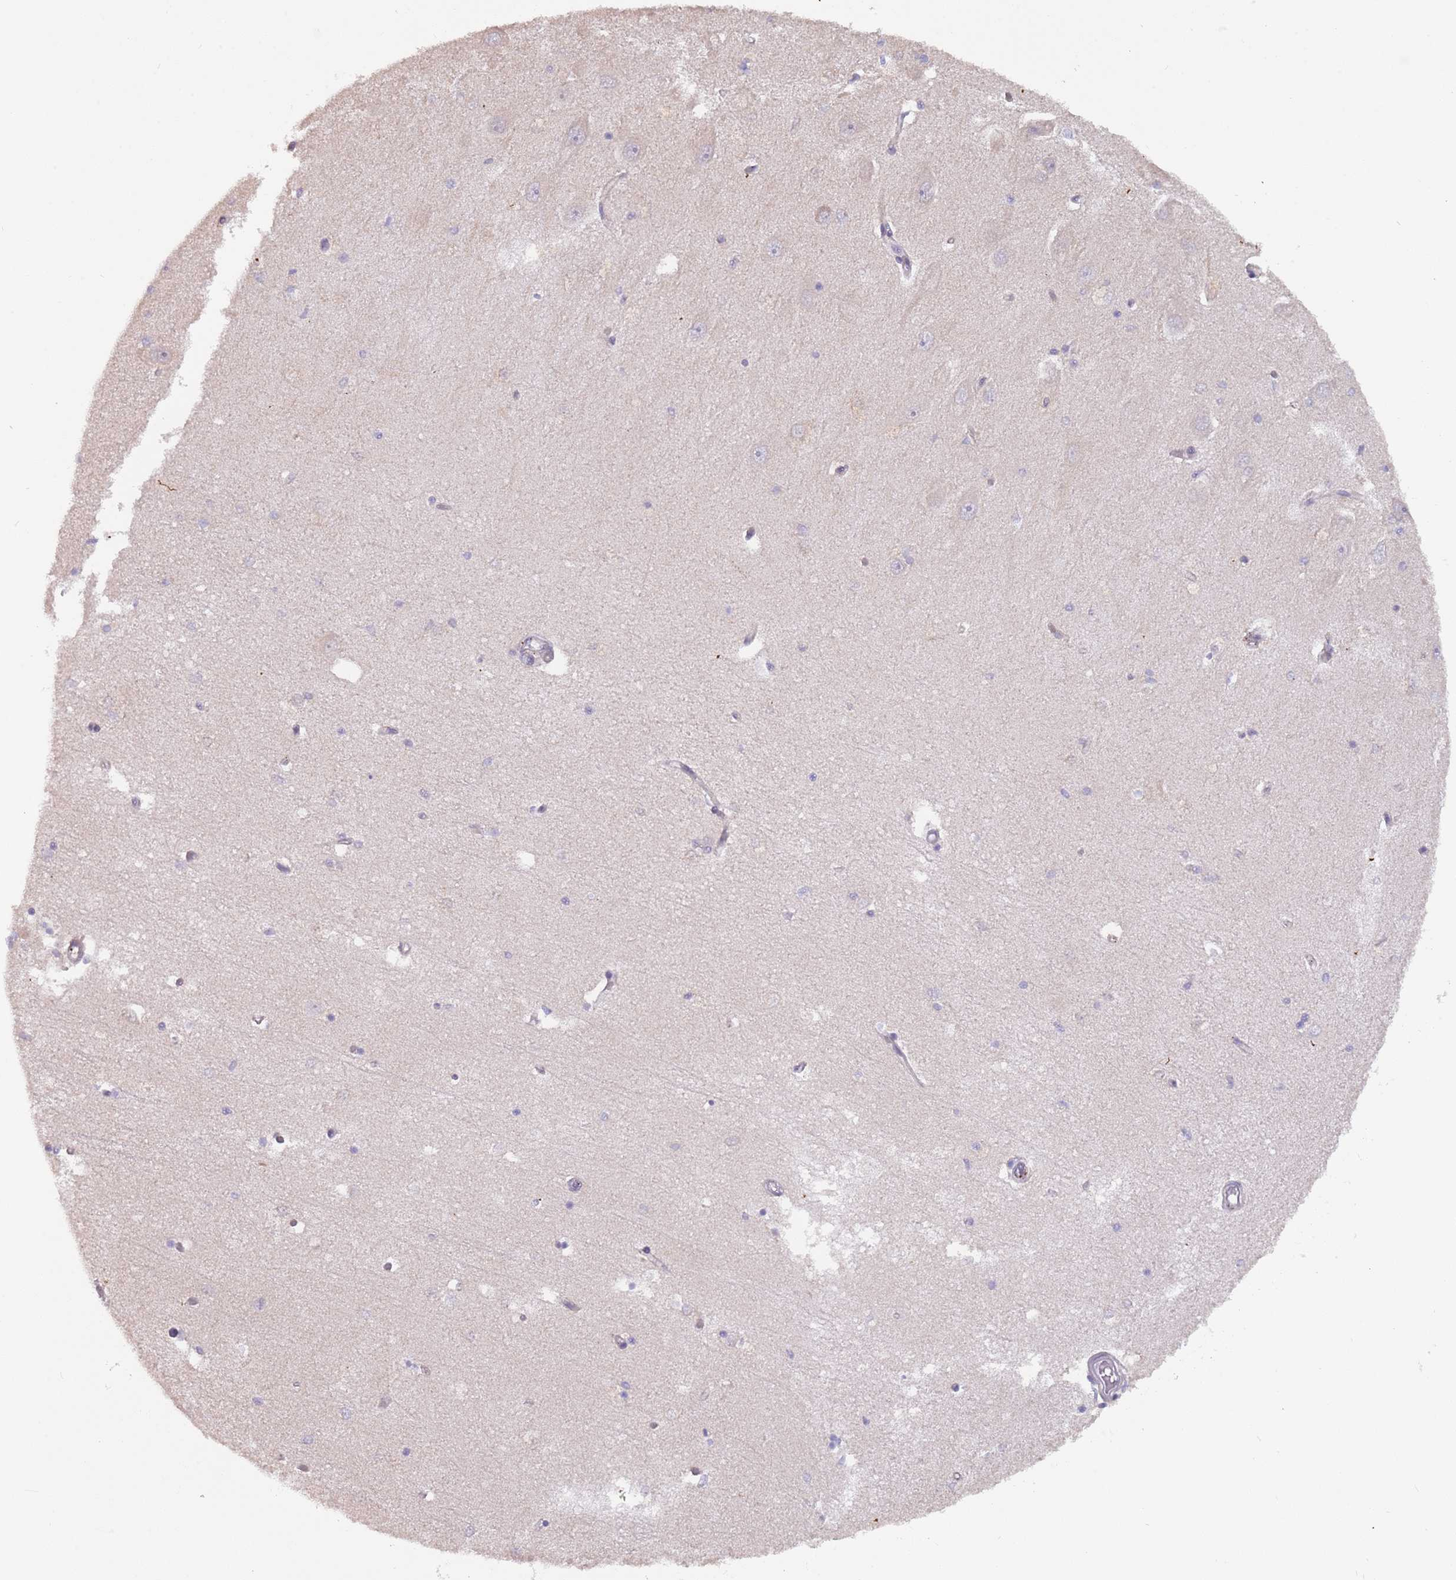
{"staining": {"intensity": "negative", "quantity": "none", "location": "none"}, "tissue": "hippocampus", "cell_type": "Glial cells", "image_type": "normal", "snomed": [{"axis": "morphology", "description": "Normal tissue, NOS"}, {"axis": "topography", "description": "Hippocampus"}], "caption": "A high-resolution micrograph shows IHC staining of normal hippocampus, which displays no significant positivity in glial cells.", "gene": "LDHD", "patient": {"sex": "male", "age": 45}}